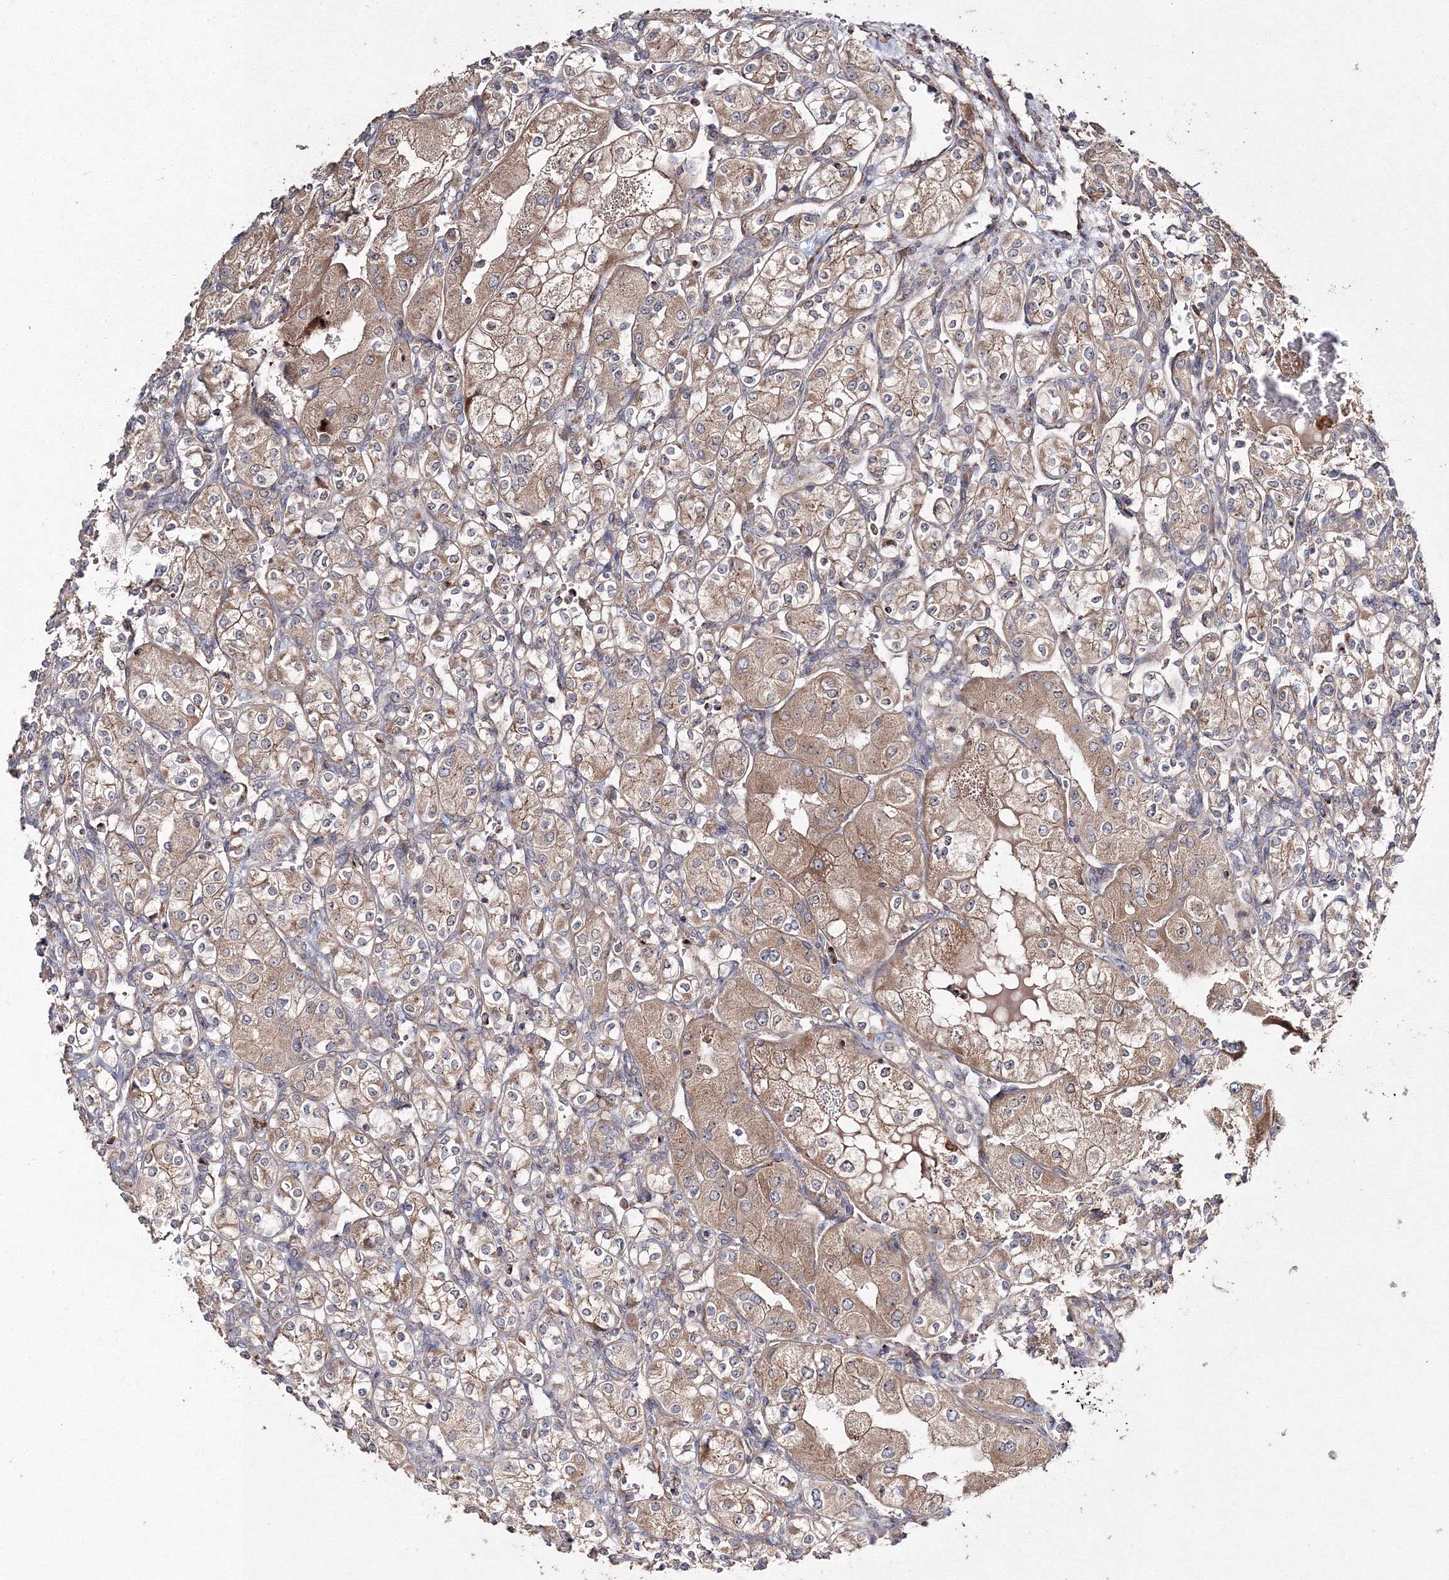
{"staining": {"intensity": "moderate", "quantity": ">75%", "location": "cytoplasmic/membranous"}, "tissue": "renal cancer", "cell_type": "Tumor cells", "image_type": "cancer", "snomed": [{"axis": "morphology", "description": "Adenocarcinoma, NOS"}, {"axis": "topography", "description": "Kidney"}], "caption": "Immunohistochemistry image of neoplastic tissue: renal cancer stained using immunohistochemistry displays medium levels of moderate protein expression localized specifically in the cytoplasmic/membranous of tumor cells, appearing as a cytoplasmic/membranous brown color.", "gene": "DDO", "patient": {"sex": "male", "age": 77}}